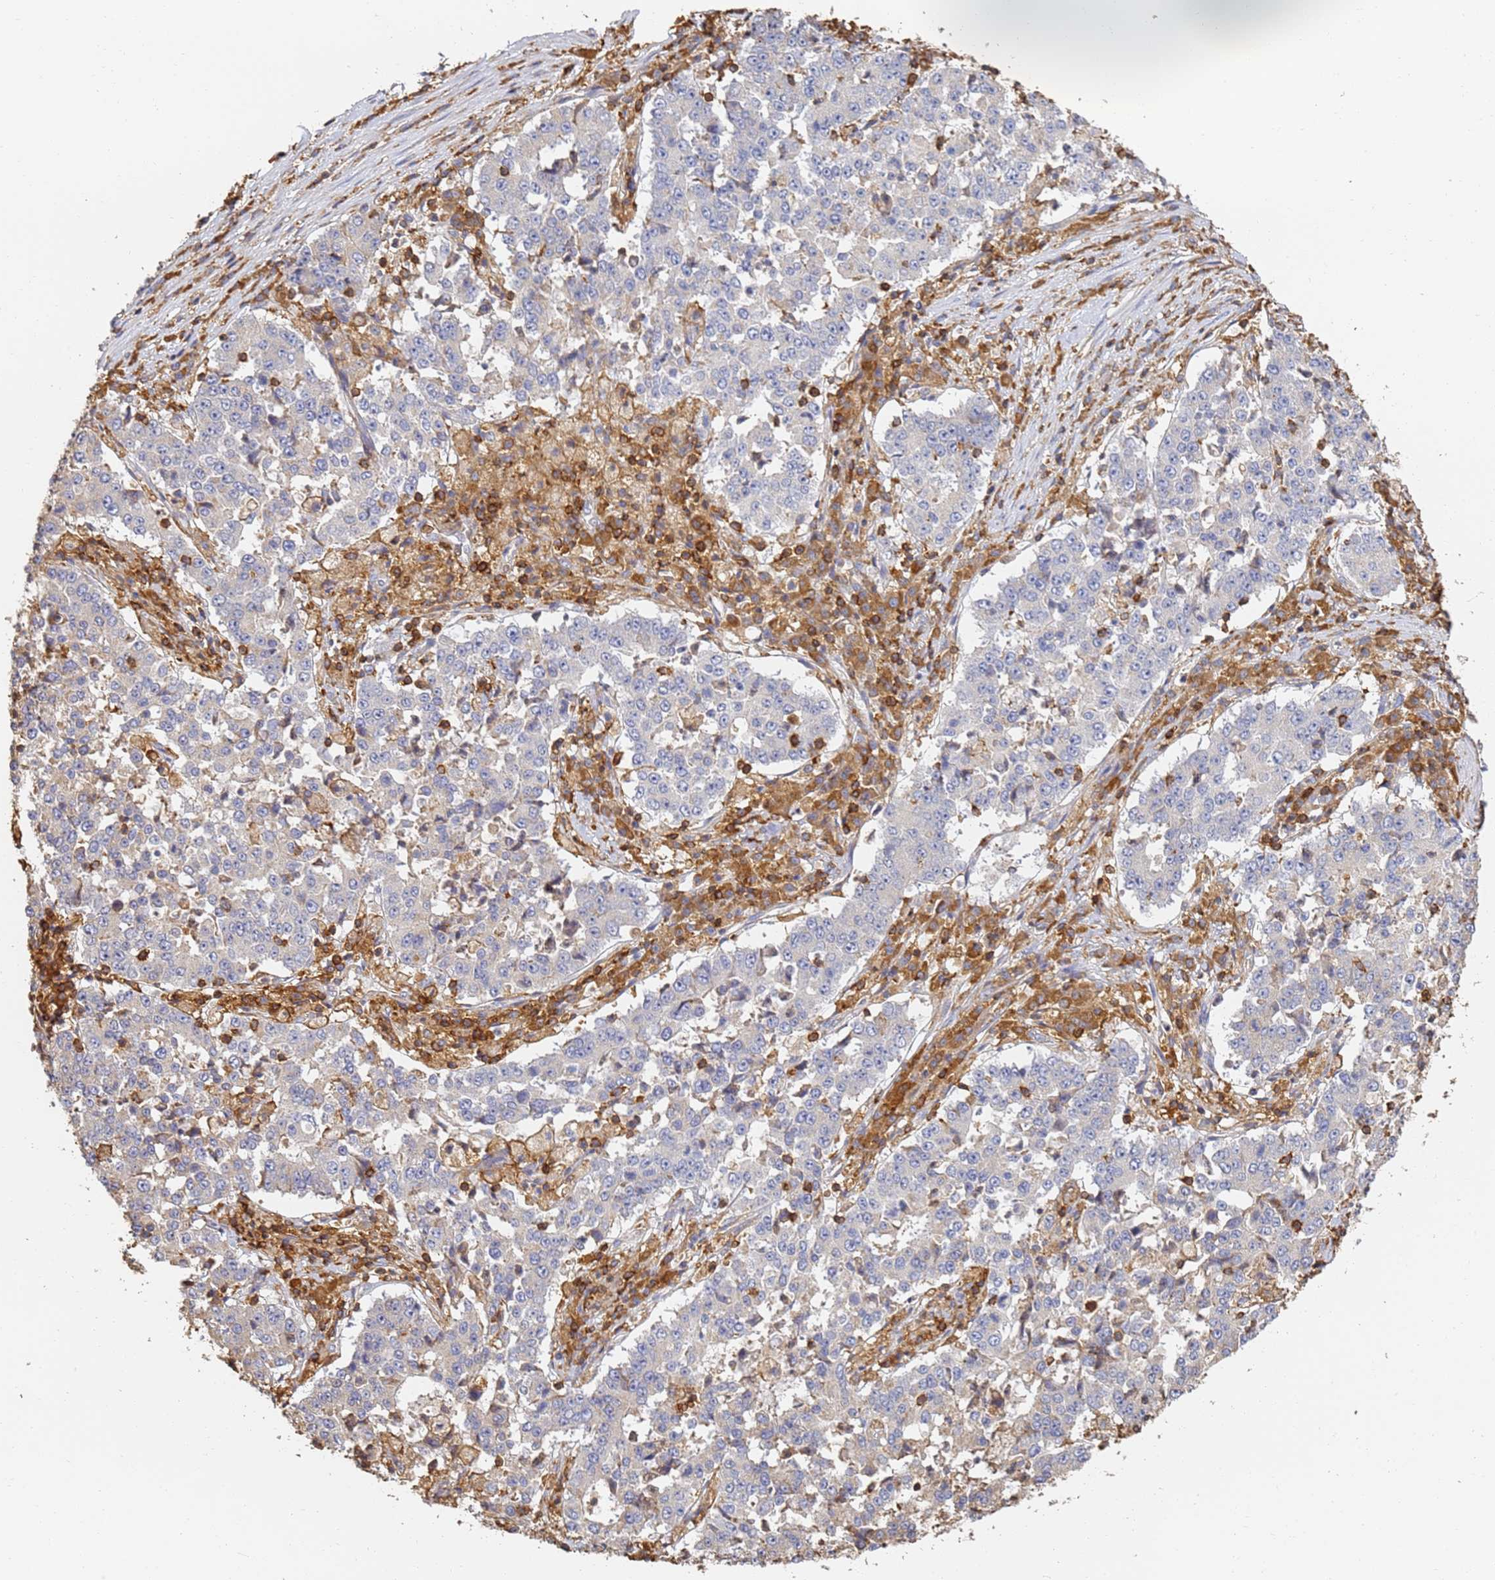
{"staining": {"intensity": "negative", "quantity": "none", "location": "none"}, "tissue": "stomach cancer", "cell_type": "Tumor cells", "image_type": "cancer", "snomed": [{"axis": "morphology", "description": "Adenocarcinoma, NOS"}, {"axis": "topography", "description": "Stomach"}], "caption": "This is a photomicrograph of immunohistochemistry staining of stomach cancer (adenocarcinoma), which shows no expression in tumor cells.", "gene": "BIN2", "patient": {"sex": "male", "age": 59}}